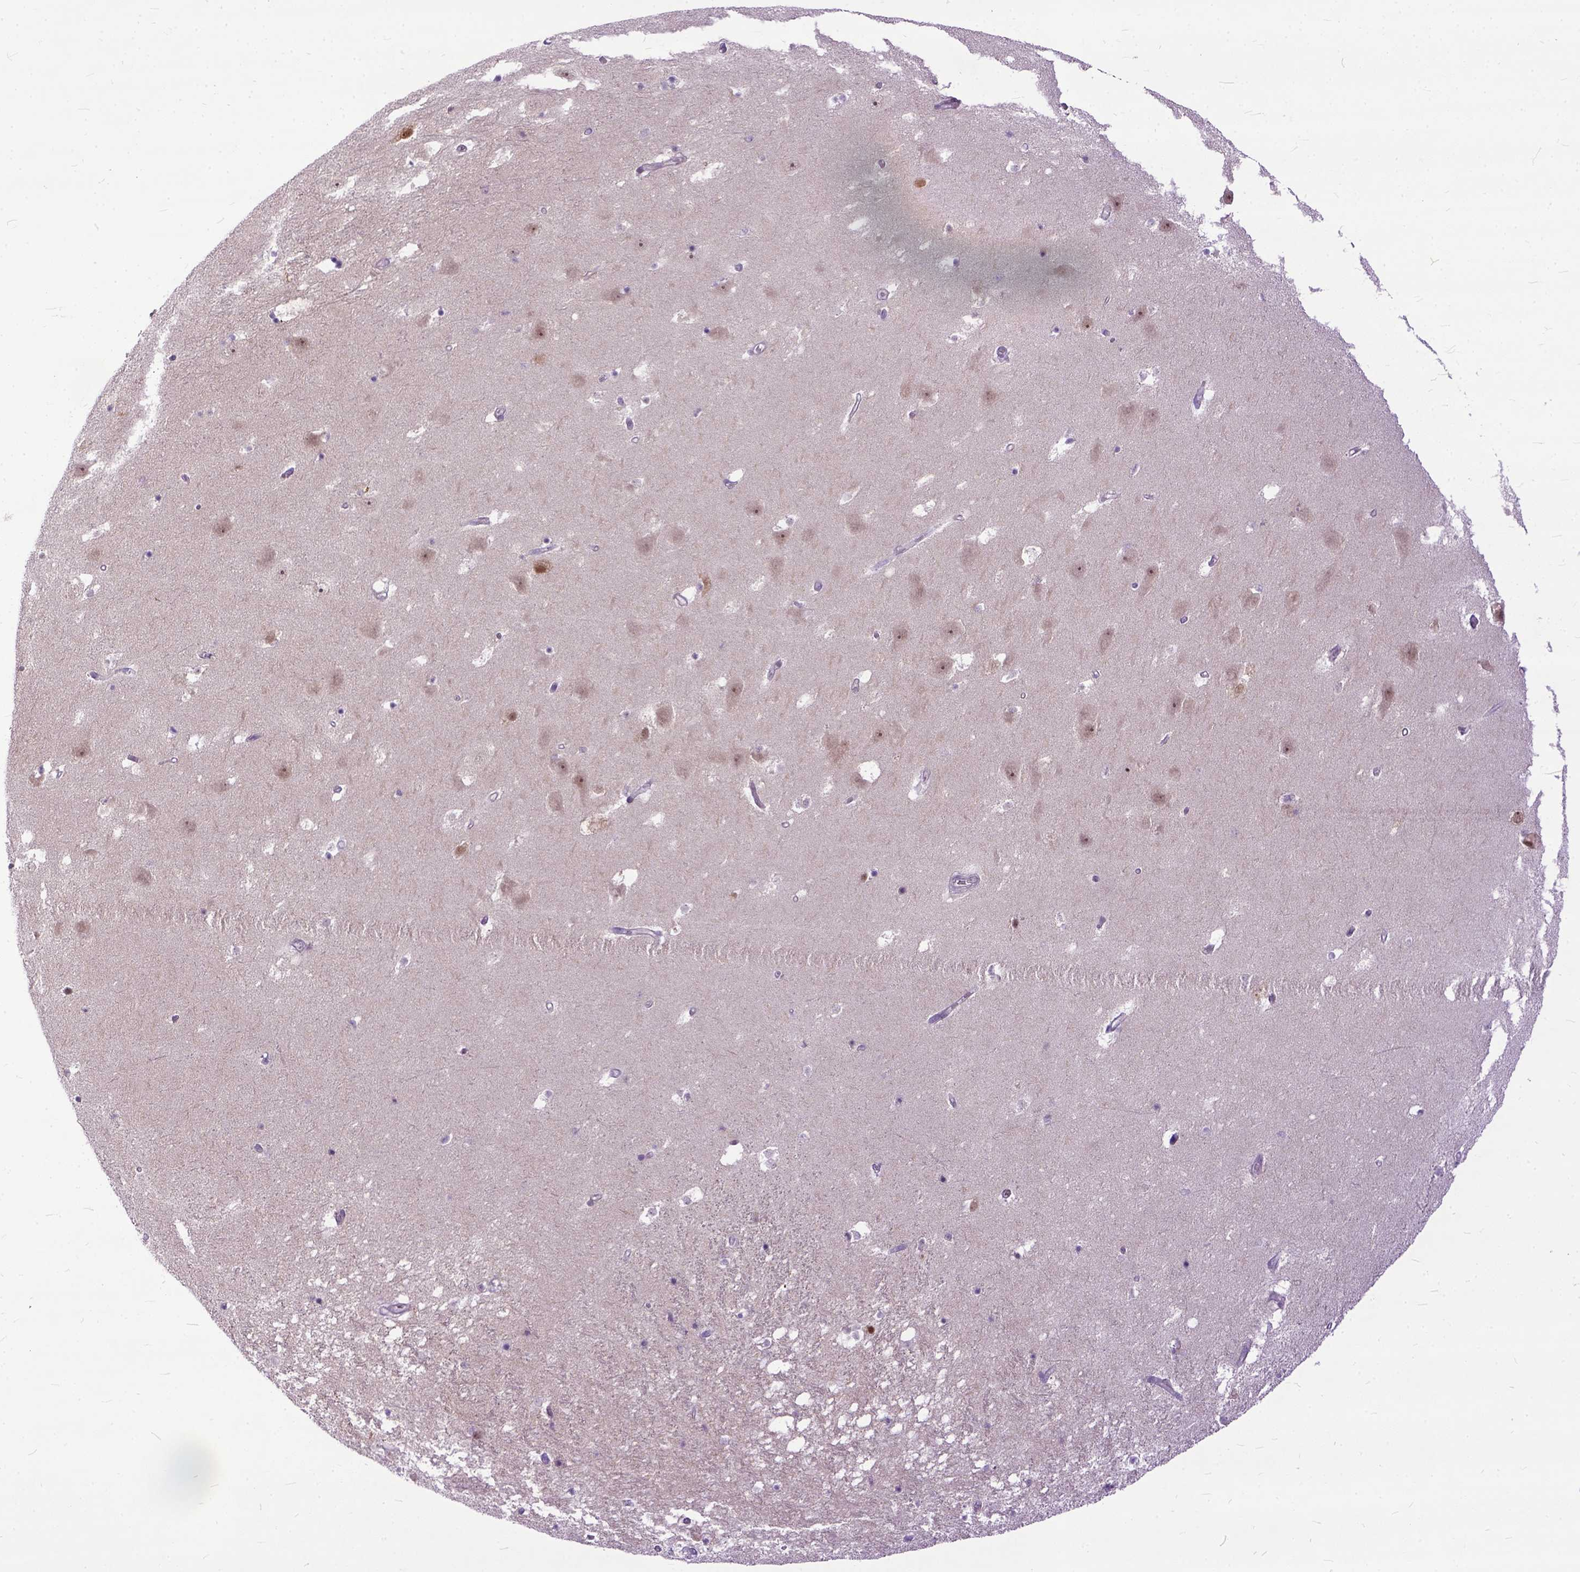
{"staining": {"intensity": "weak", "quantity": "<25%", "location": "nuclear"}, "tissue": "hippocampus", "cell_type": "Glial cells", "image_type": "normal", "snomed": [{"axis": "morphology", "description": "Normal tissue, NOS"}, {"axis": "topography", "description": "Hippocampus"}], "caption": "An immunohistochemistry micrograph of normal hippocampus is shown. There is no staining in glial cells of hippocampus.", "gene": "TCEAL7", "patient": {"sex": "male", "age": 58}}